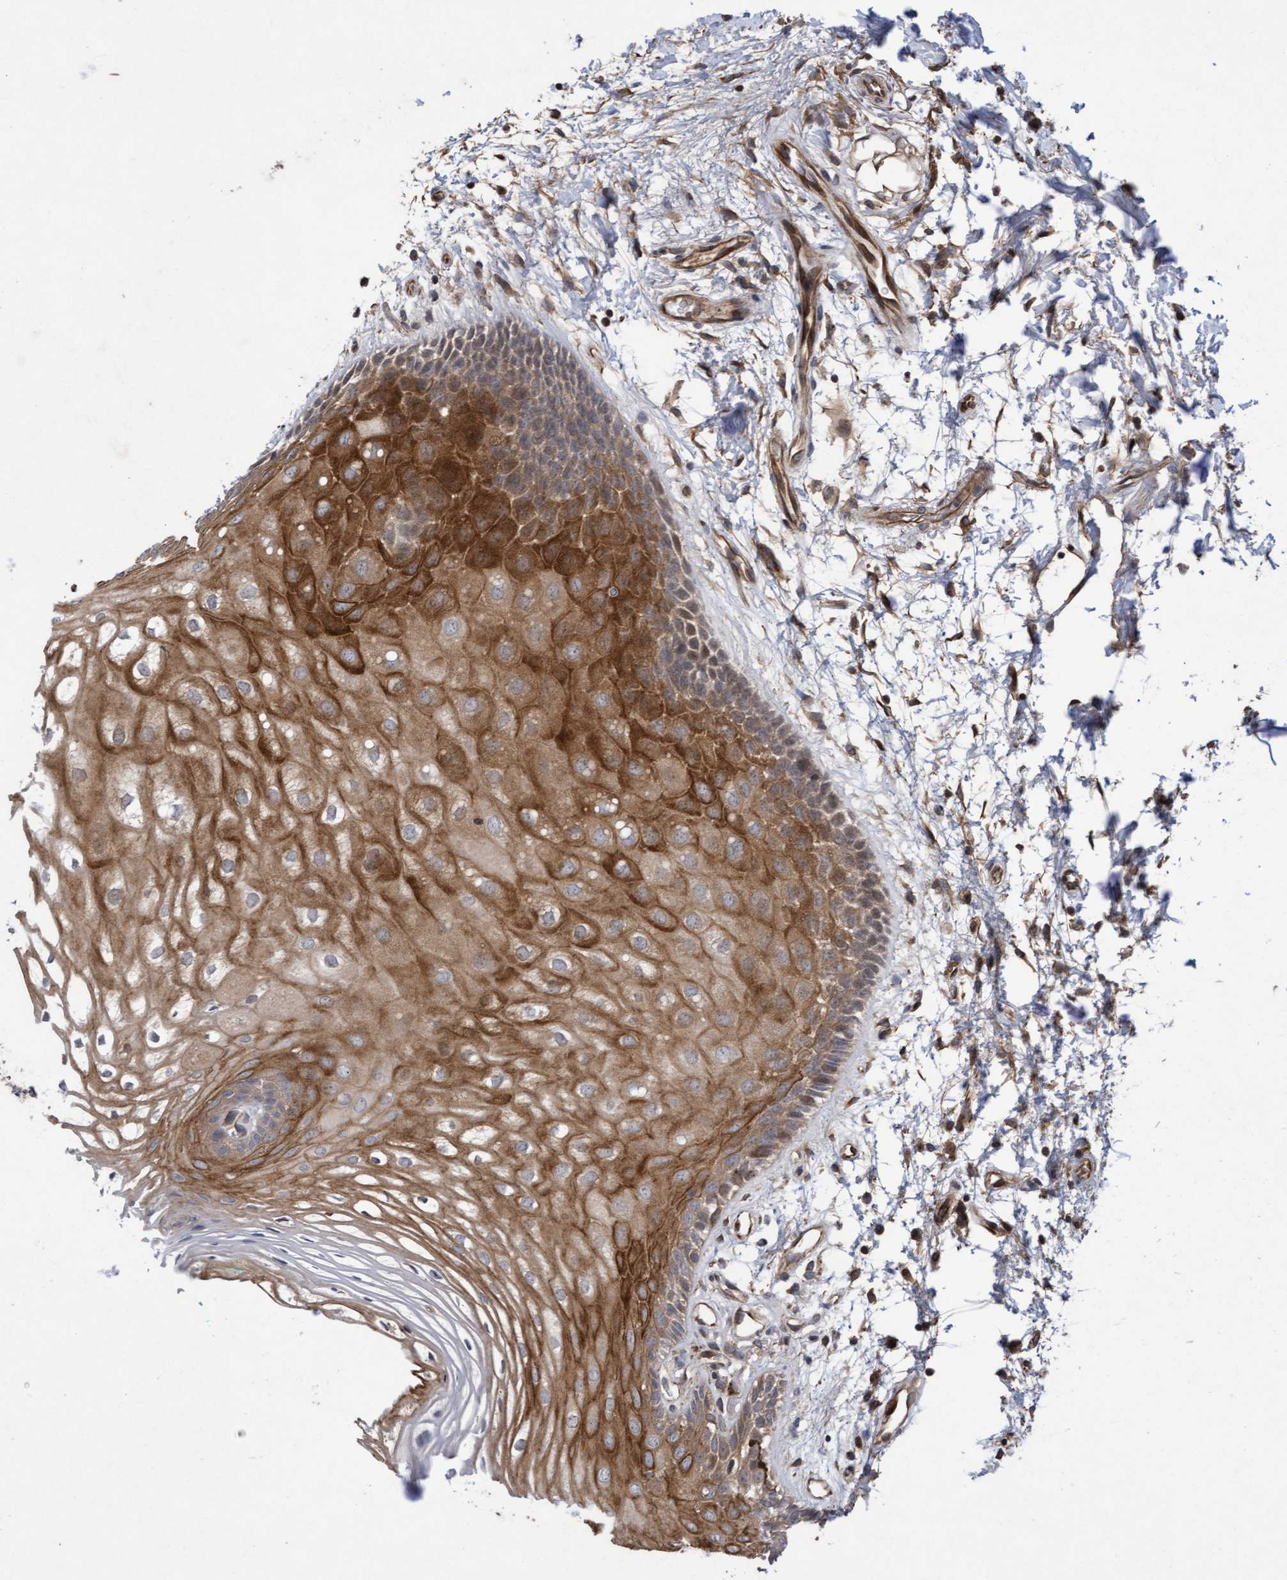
{"staining": {"intensity": "moderate", "quantity": "25%-75%", "location": "cytoplasmic/membranous"}, "tissue": "oral mucosa", "cell_type": "Squamous epithelial cells", "image_type": "normal", "snomed": [{"axis": "morphology", "description": "Normal tissue, NOS"}, {"axis": "topography", "description": "Skeletal muscle"}, {"axis": "topography", "description": "Oral tissue"}, {"axis": "topography", "description": "Peripheral nerve tissue"}], "caption": "Immunohistochemical staining of benign oral mucosa shows 25%-75% levels of moderate cytoplasmic/membranous protein expression in approximately 25%-75% of squamous epithelial cells. (Stains: DAB in brown, nuclei in blue, Microscopy: brightfield microscopy at high magnification).", "gene": "COBL", "patient": {"sex": "female", "age": 84}}